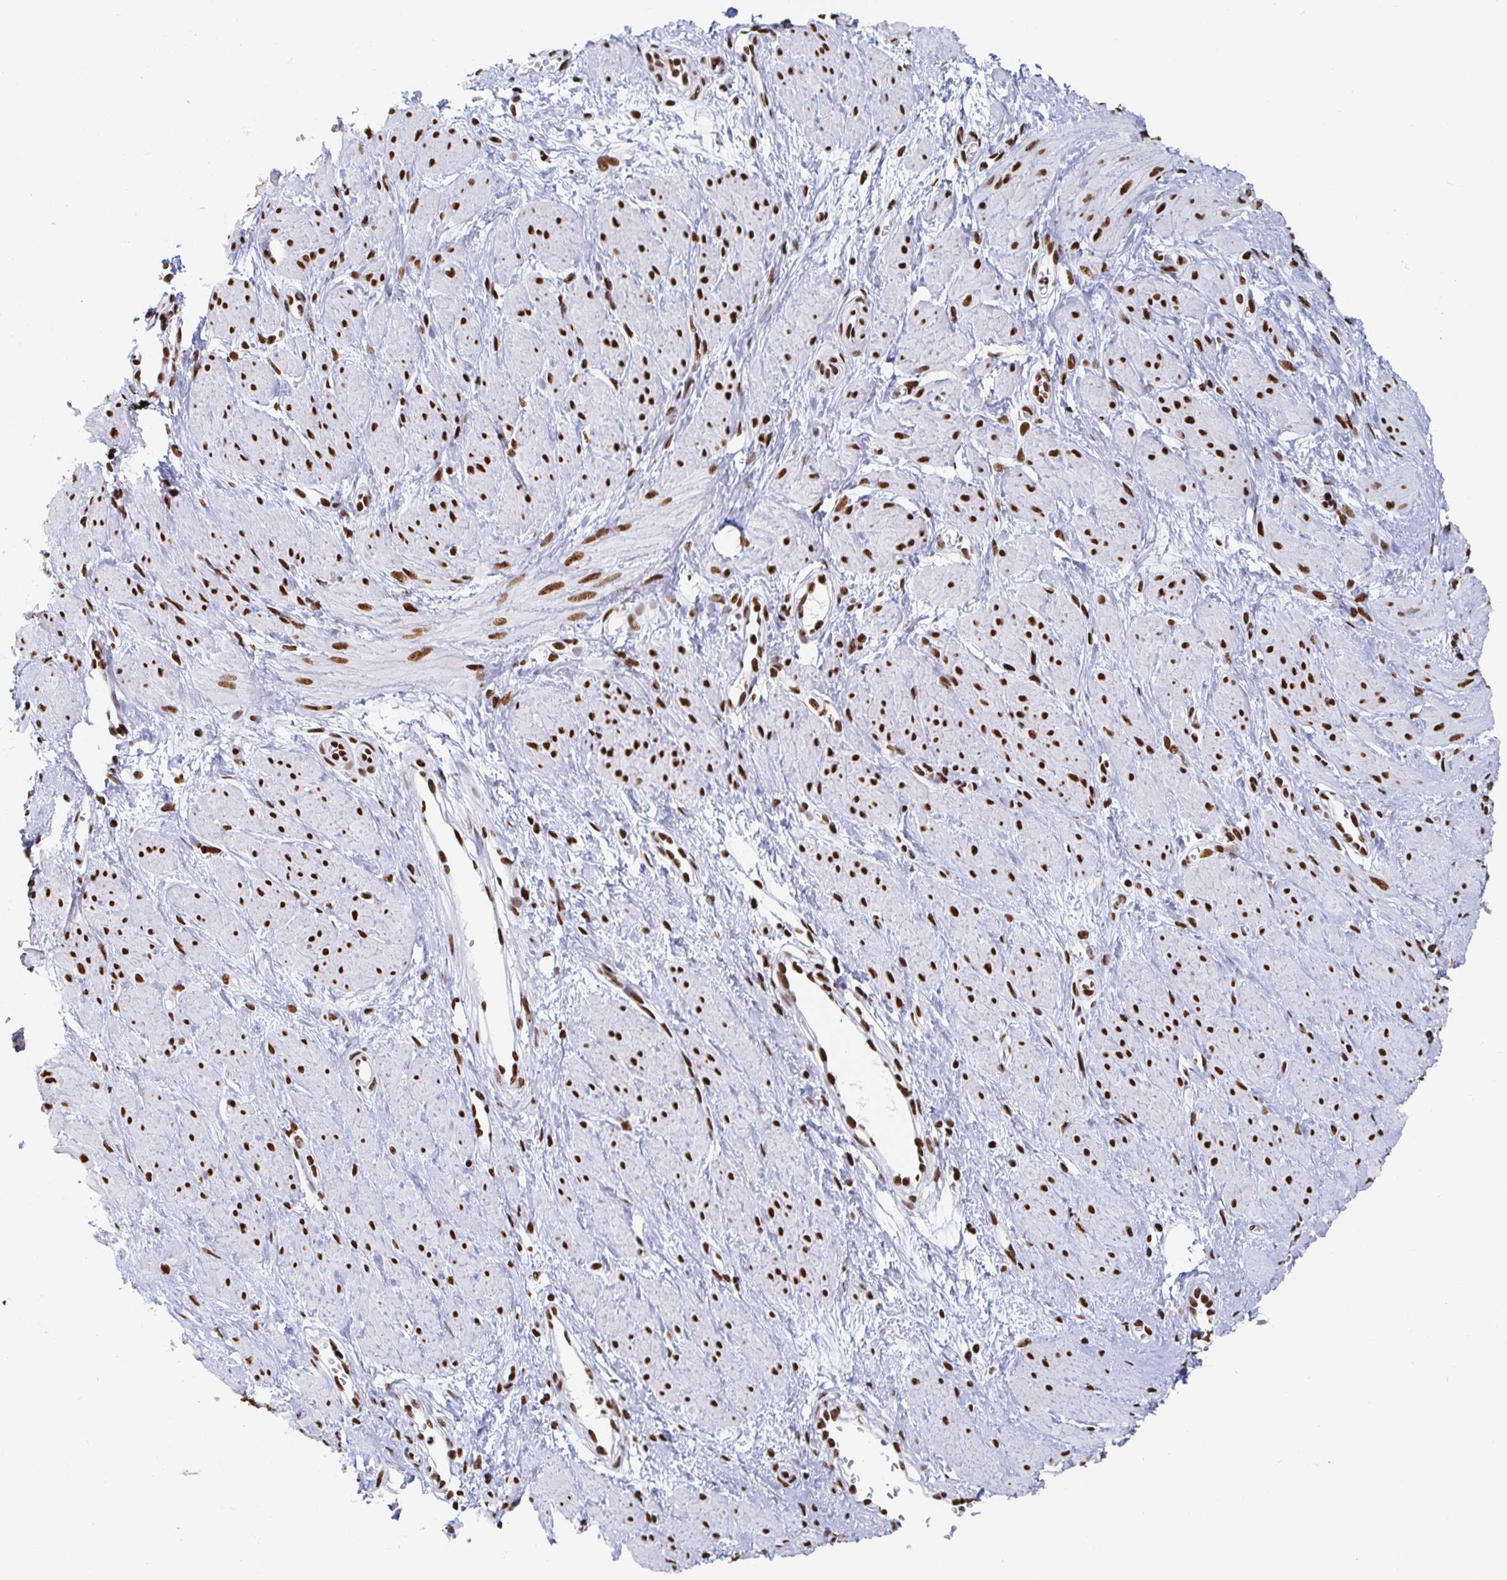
{"staining": {"intensity": "strong", "quantity": ">75%", "location": "nuclear"}, "tissue": "smooth muscle", "cell_type": "Smooth muscle cells", "image_type": "normal", "snomed": [{"axis": "morphology", "description": "Normal tissue, NOS"}, {"axis": "topography", "description": "Smooth muscle"}, {"axis": "topography", "description": "Uterus"}], "caption": "Protein positivity by immunohistochemistry (IHC) displays strong nuclear staining in about >75% of smooth muscle cells in benign smooth muscle. (DAB (3,3'-diaminobenzidine) IHC with brightfield microscopy, high magnification).", "gene": "EWSR1", "patient": {"sex": "female", "age": 39}}